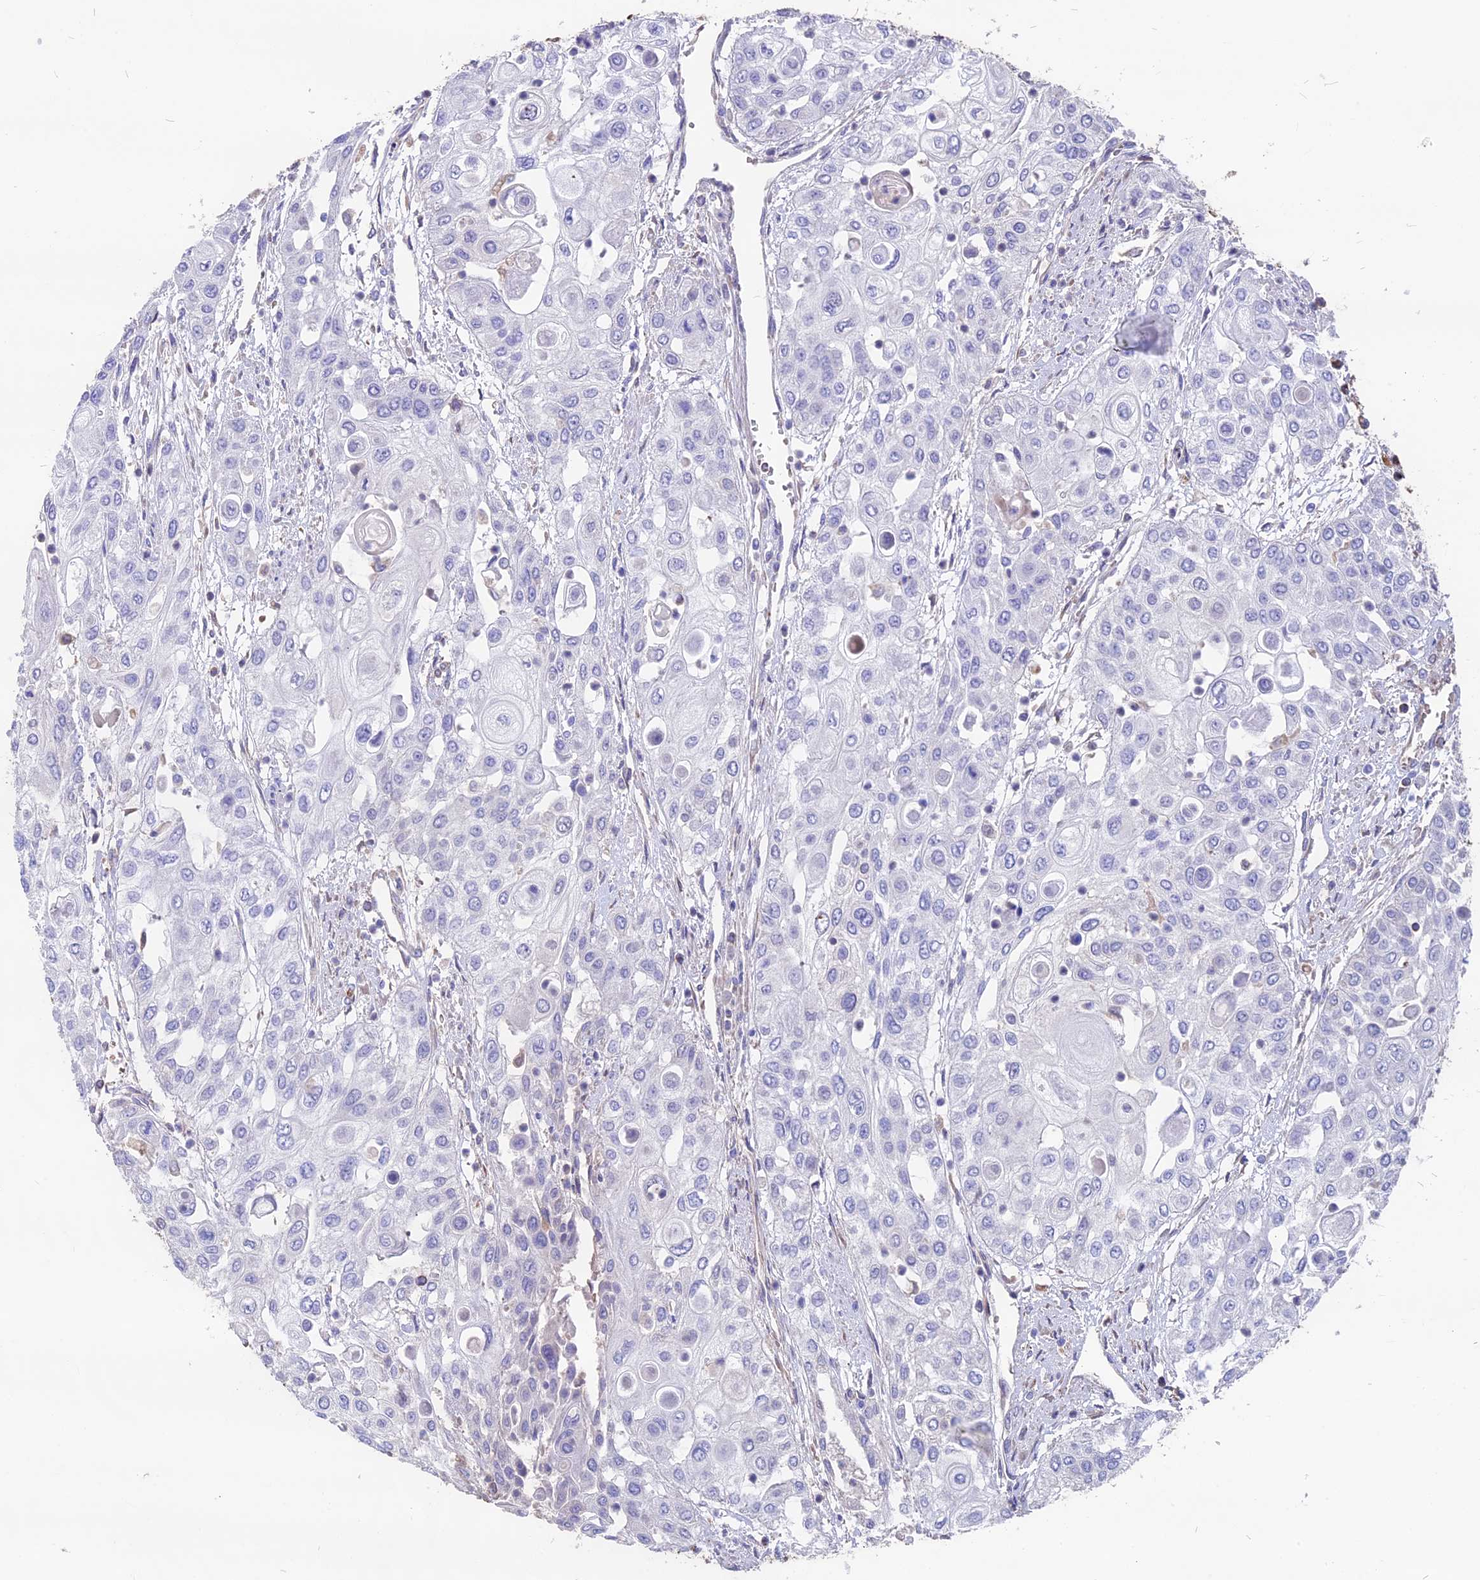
{"staining": {"intensity": "negative", "quantity": "none", "location": "none"}, "tissue": "urothelial cancer", "cell_type": "Tumor cells", "image_type": "cancer", "snomed": [{"axis": "morphology", "description": "Urothelial carcinoma, High grade"}, {"axis": "topography", "description": "Urinary bladder"}], "caption": "Immunohistochemistry (IHC) image of neoplastic tissue: human urothelial carcinoma (high-grade) stained with DAB (3,3'-diaminobenzidine) shows no significant protein staining in tumor cells.", "gene": "SEH1L", "patient": {"sex": "female", "age": 79}}